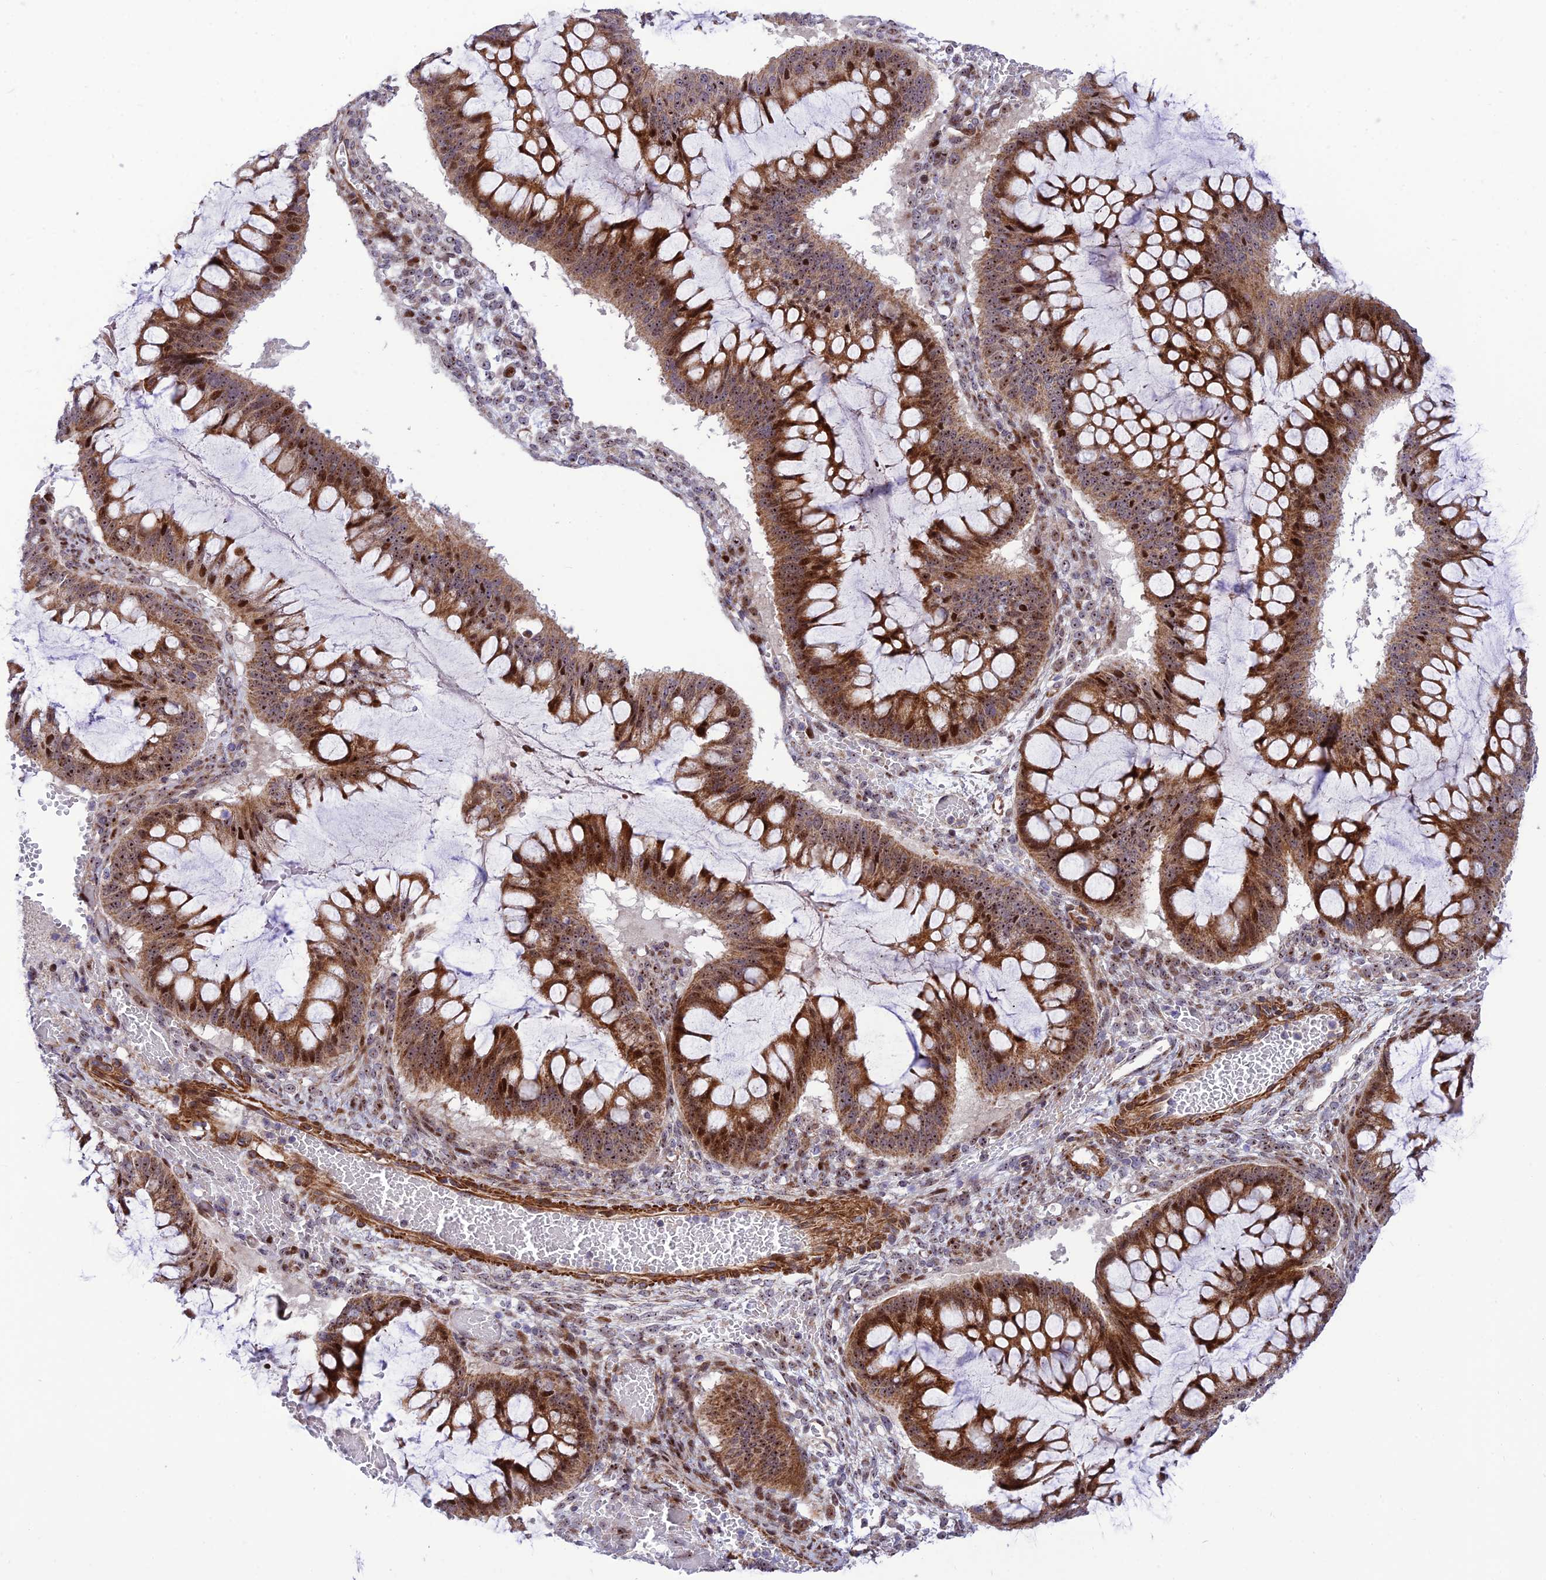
{"staining": {"intensity": "strong", "quantity": ">75%", "location": "cytoplasmic/membranous"}, "tissue": "ovarian cancer", "cell_type": "Tumor cells", "image_type": "cancer", "snomed": [{"axis": "morphology", "description": "Cystadenocarcinoma, mucinous, NOS"}, {"axis": "topography", "description": "Ovary"}], "caption": "Immunohistochemical staining of ovarian cancer demonstrates strong cytoplasmic/membranous protein expression in approximately >75% of tumor cells. The staining is performed using DAB (3,3'-diaminobenzidine) brown chromogen to label protein expression. The nuclei are counter-stained blue using hematoxylin.", "gene": "KBTBD7", "patient": {"sex": "female", "age": 73}}